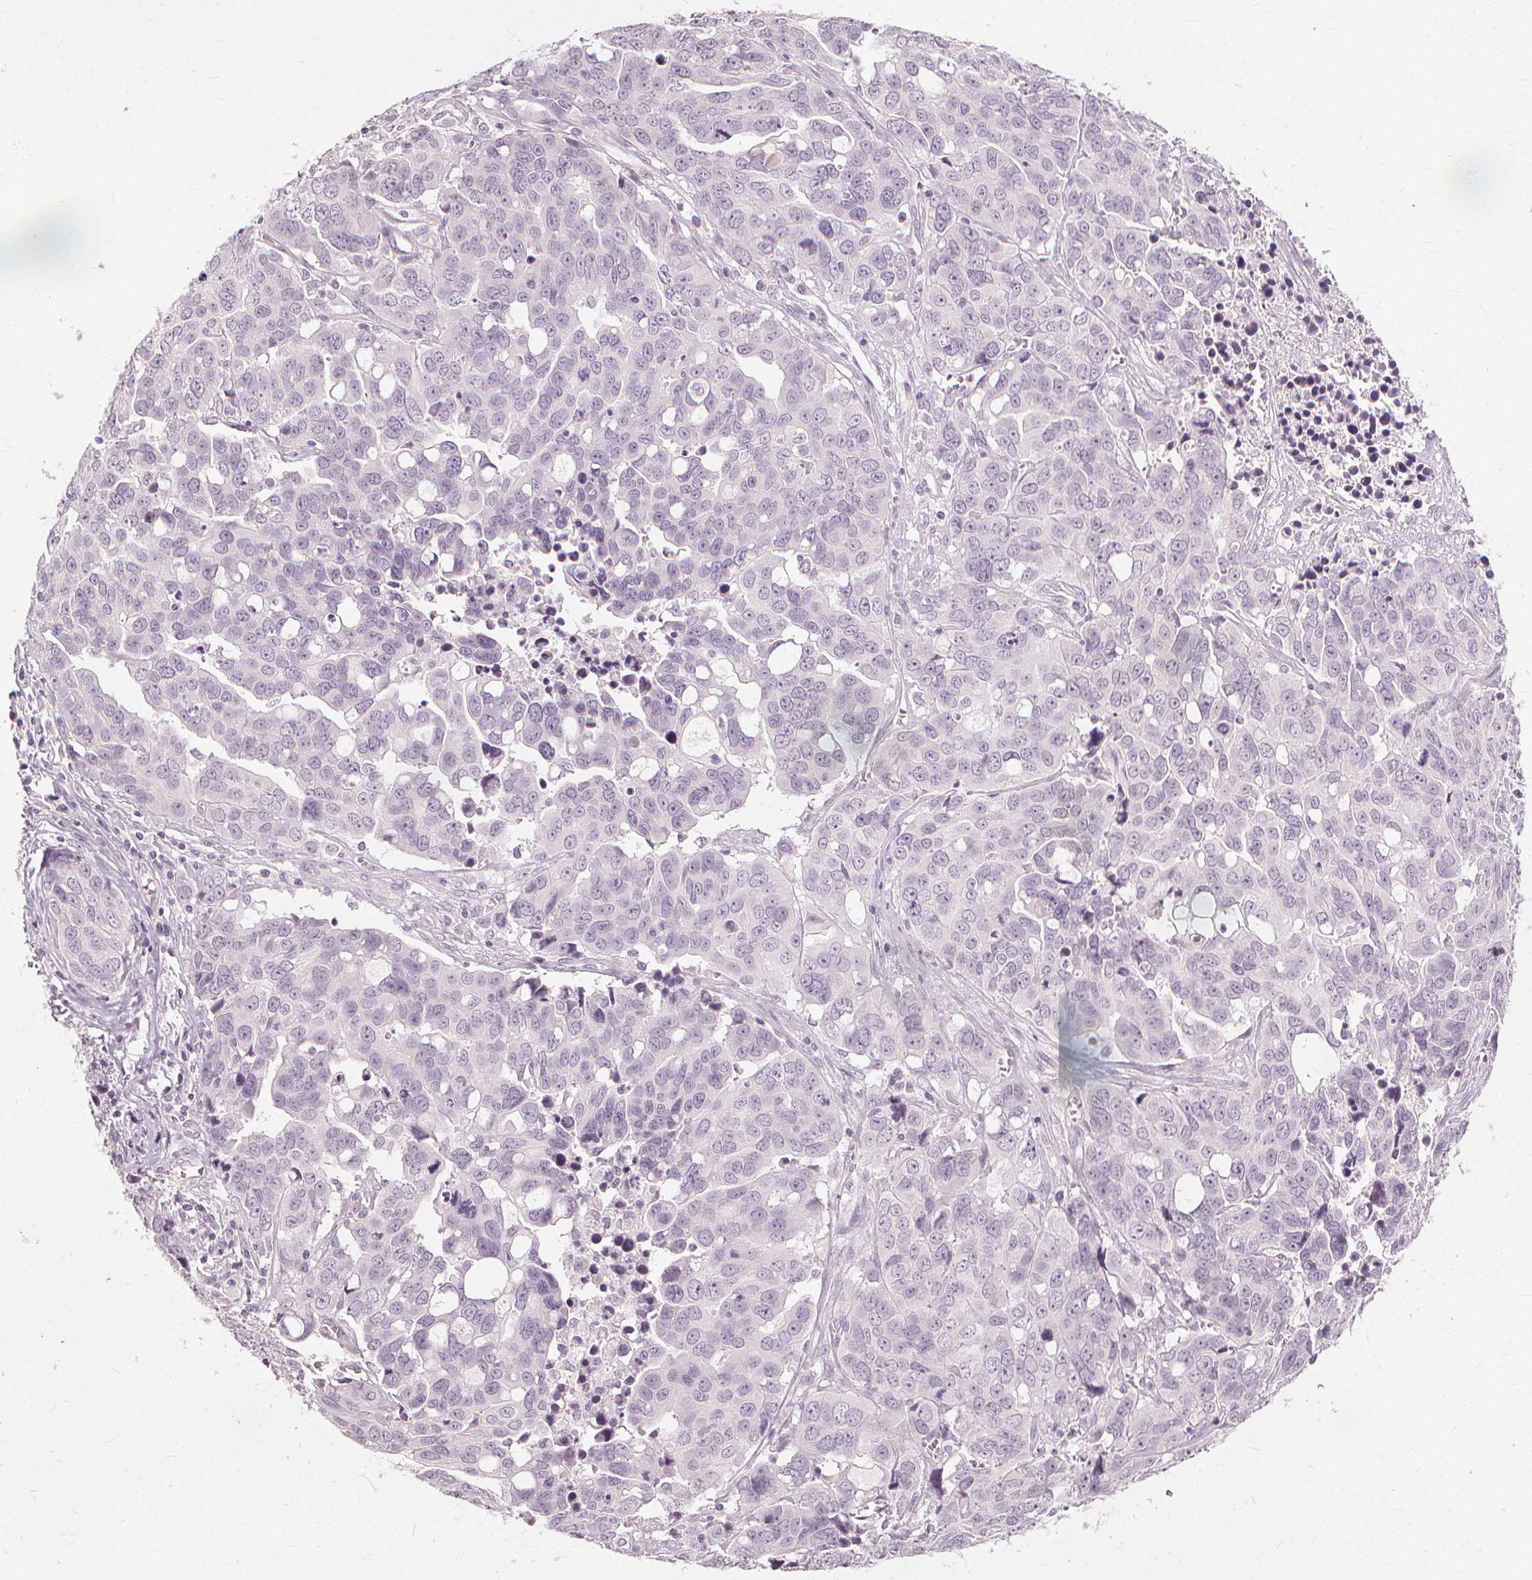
{"staining": {"intensity": "negative", "quantity": "none", "location": "none"}, "tissue": "ovarian cancer", "cell_type": "Tumor cells", "image_type": "cancer", "snomed": [{"axis": "morphology", "description": "Carcinoma, endometroid"}, {"axis": "topography", "description": "Ovary"}], "caption": "High magnification brightfield microscopy of endometroid carcinoma (ovarian) stained with DAB (brown) and counterstained with hematoxylin (blue): tumor cells show no significant positivity.", "gene": "SFTPD", "patient": {"sex": "female", "age": 78}}